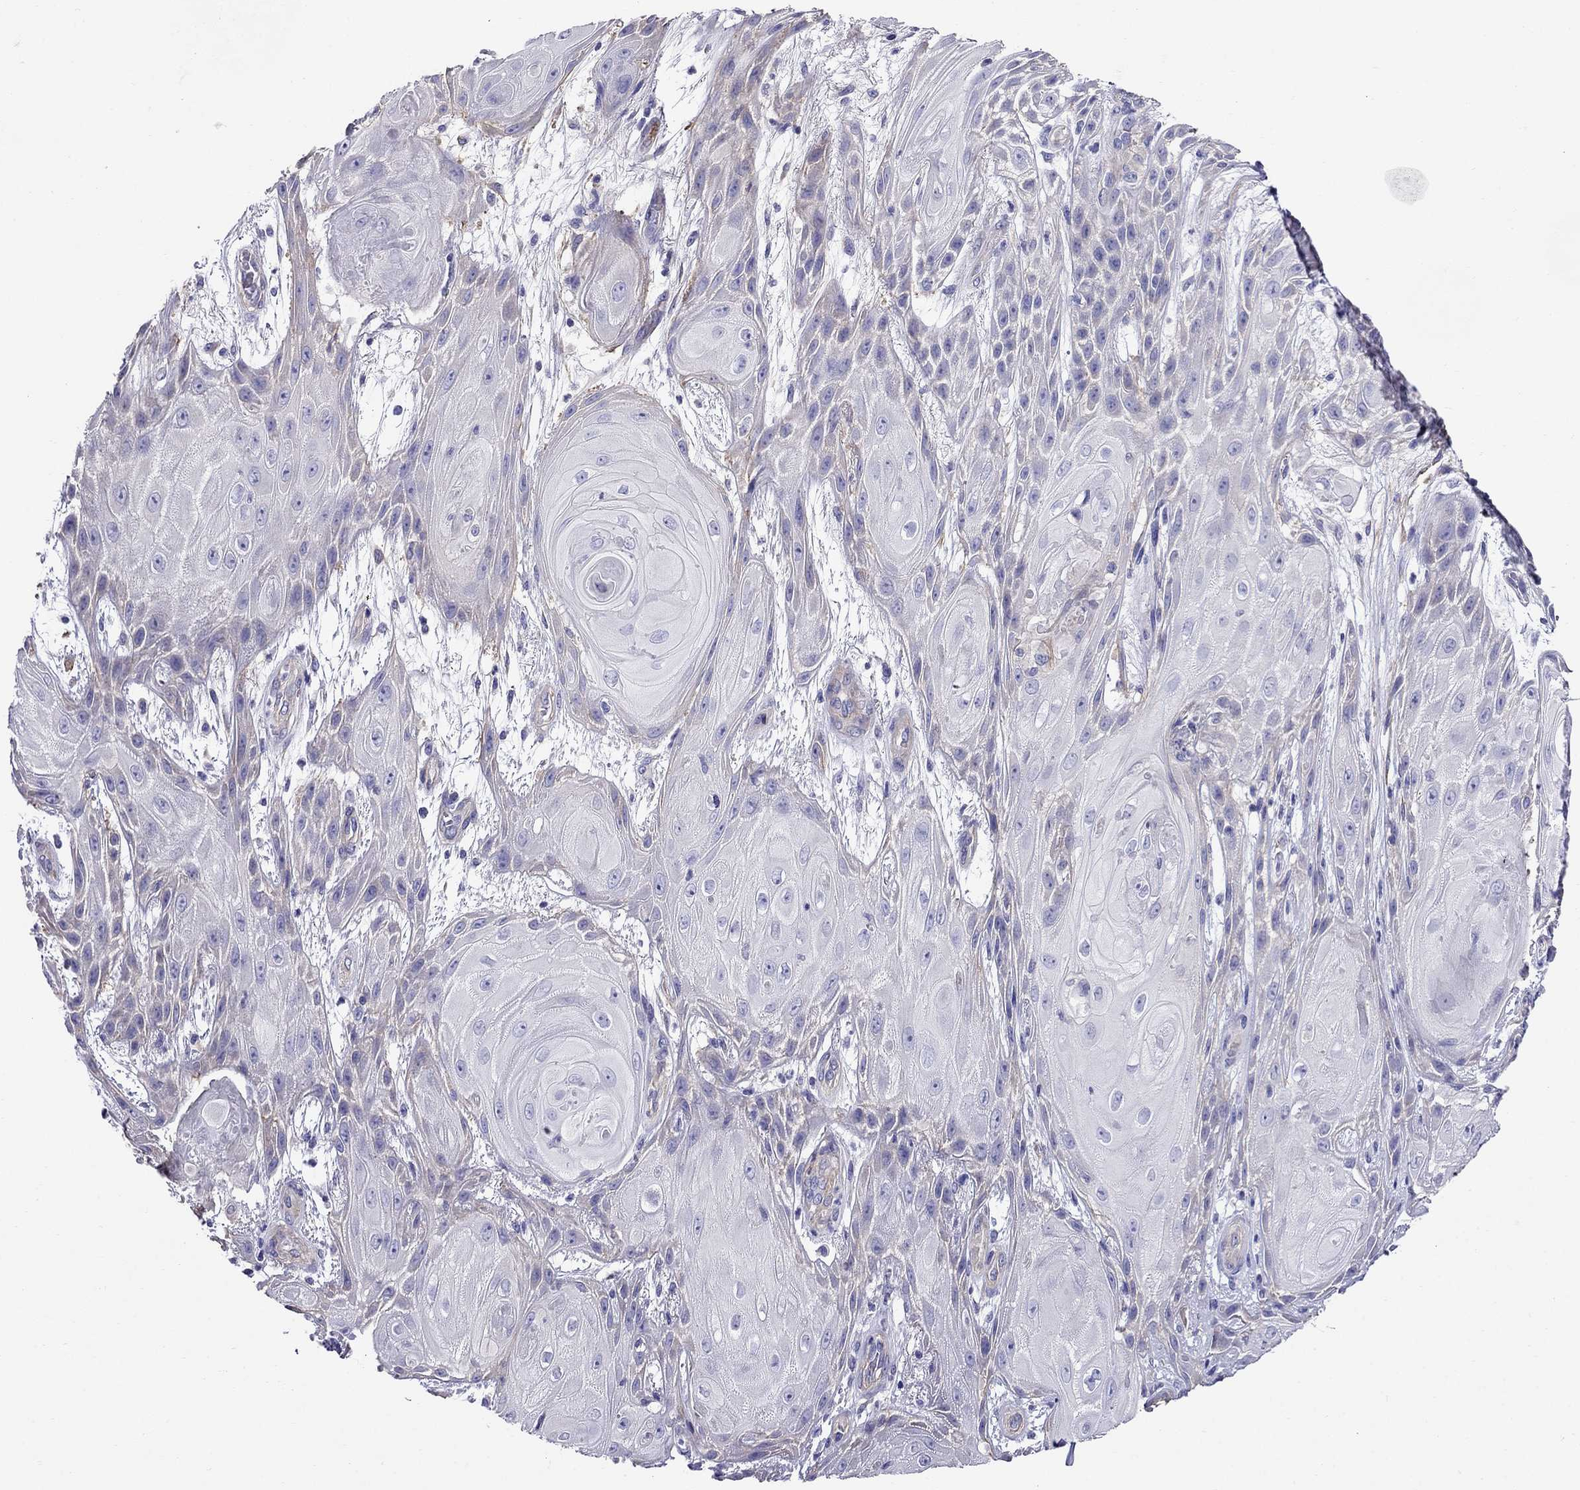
{"staining": {"intensity": "negative", "quantity": "none", "location": "none"}, "tissue": "skin cancer", "cell_type": "Tumor cells", "image_type": "cancer", "snomed": [{"axis": "morphology", "description": "Squamous cell carcinoma, NOS"}, {"axis": "topography", "description": "Skin"}], "caption": "Immunohistochemistry (IHC) image of neoplastic tissue: human squamous cell carcinoma (skin) stained with DAB reveals no significant protein positivity in tumor cells.", "gene": "GPR50", "patient": {"sex": "male", "age": 62}}